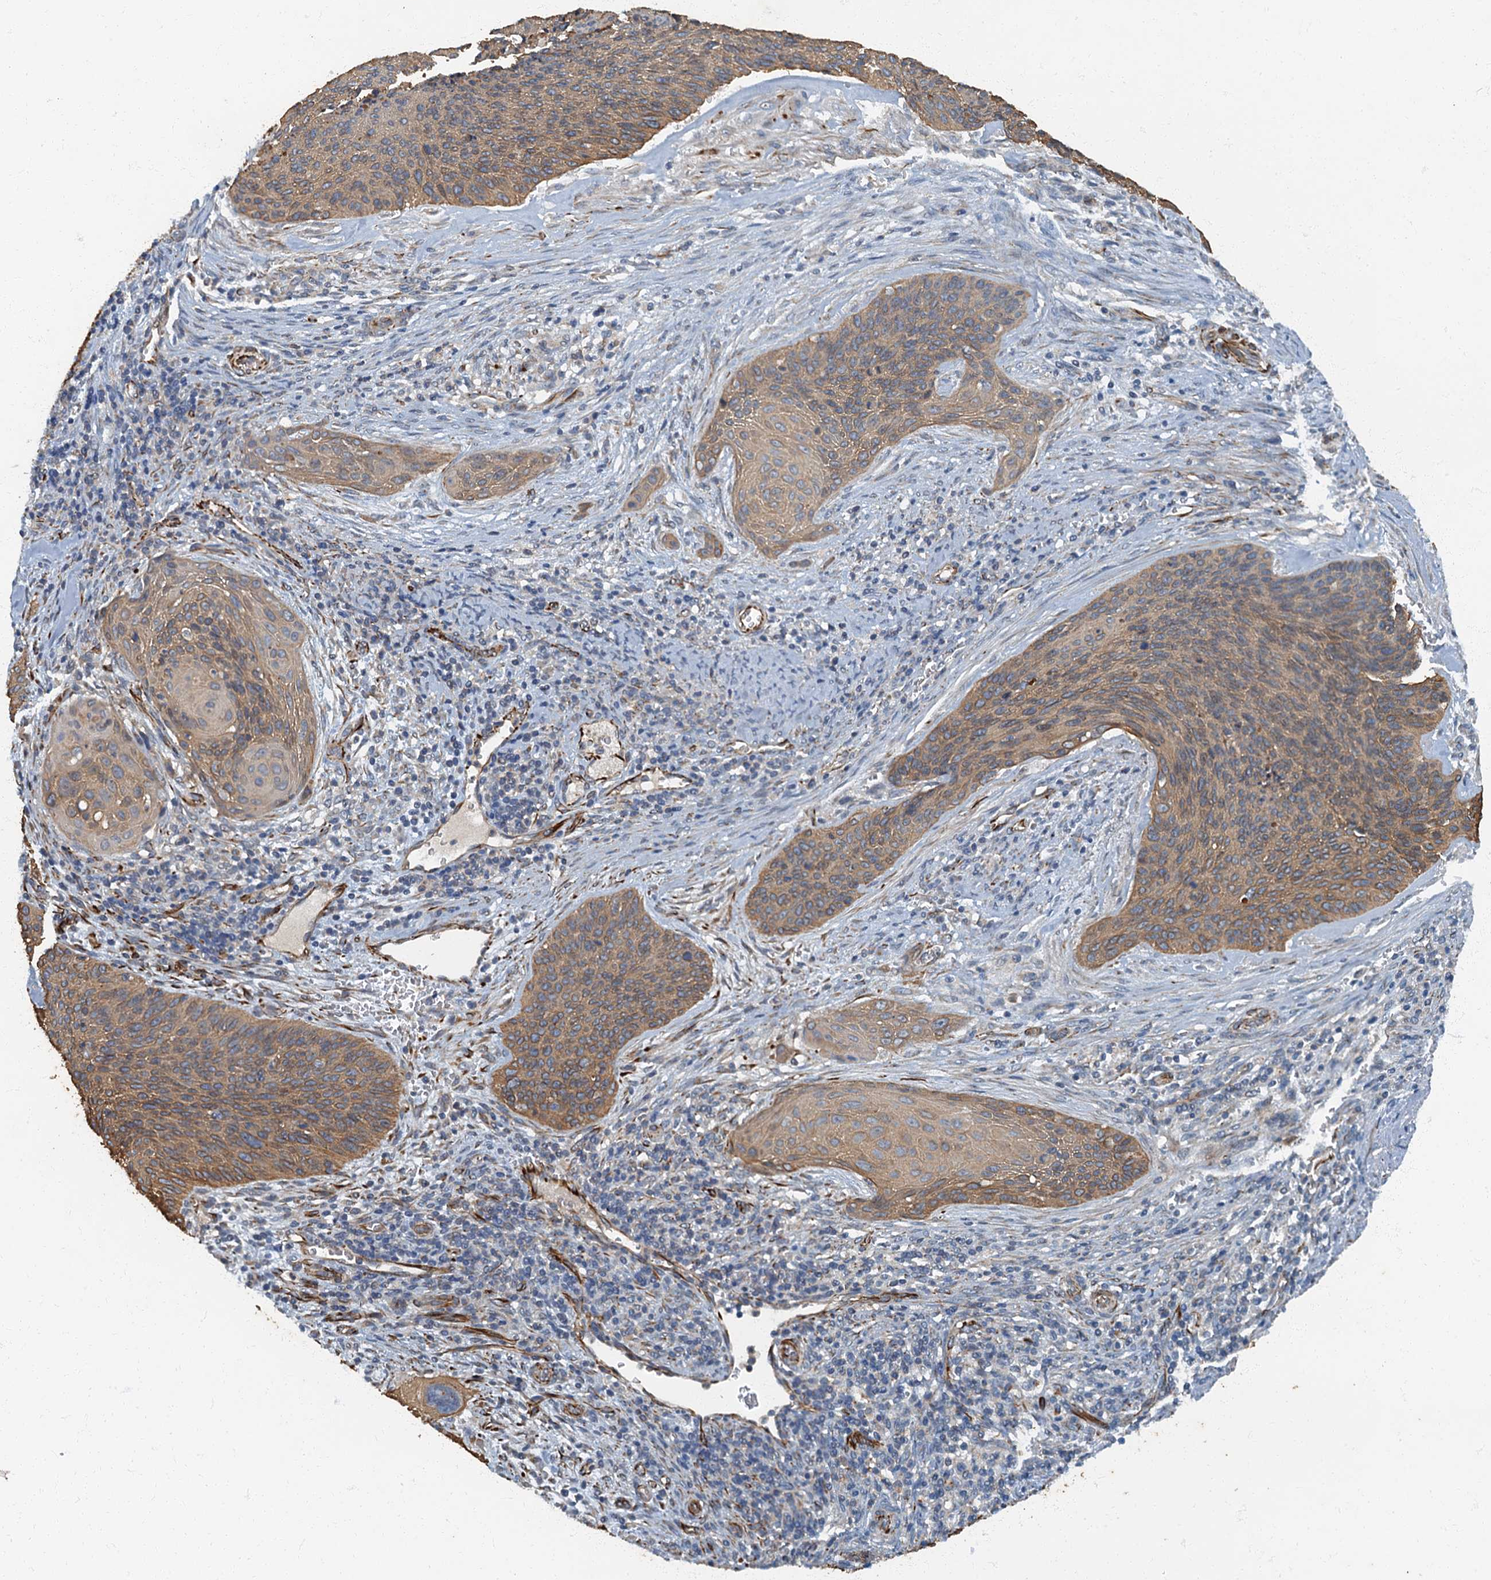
{"staining": {"intensity": "moderate", "quantity": ">75%", "location": "cytoplasmic/membranous"}, "tissue": "cervical cancer", "cell_type": "Tumor cells", "image_type": "cancer", "snomed": [{"axis": "morphology", "description": "Squamous cell carcinoma, NOS"}, {"axis": "topography", "description": "Cervix"}], "caption": "Moderate cytoplasmic/membranous protein expression is seen in approximately >75% of tumor cells in cervical squamous cell carcinoma. The staining was performed using DAB, with brown indicating positive protein expression. Nuclei are stained blue with hematoxylin.", "gene": "ARL11", "patient": {"sex": "female", "age": 55}}